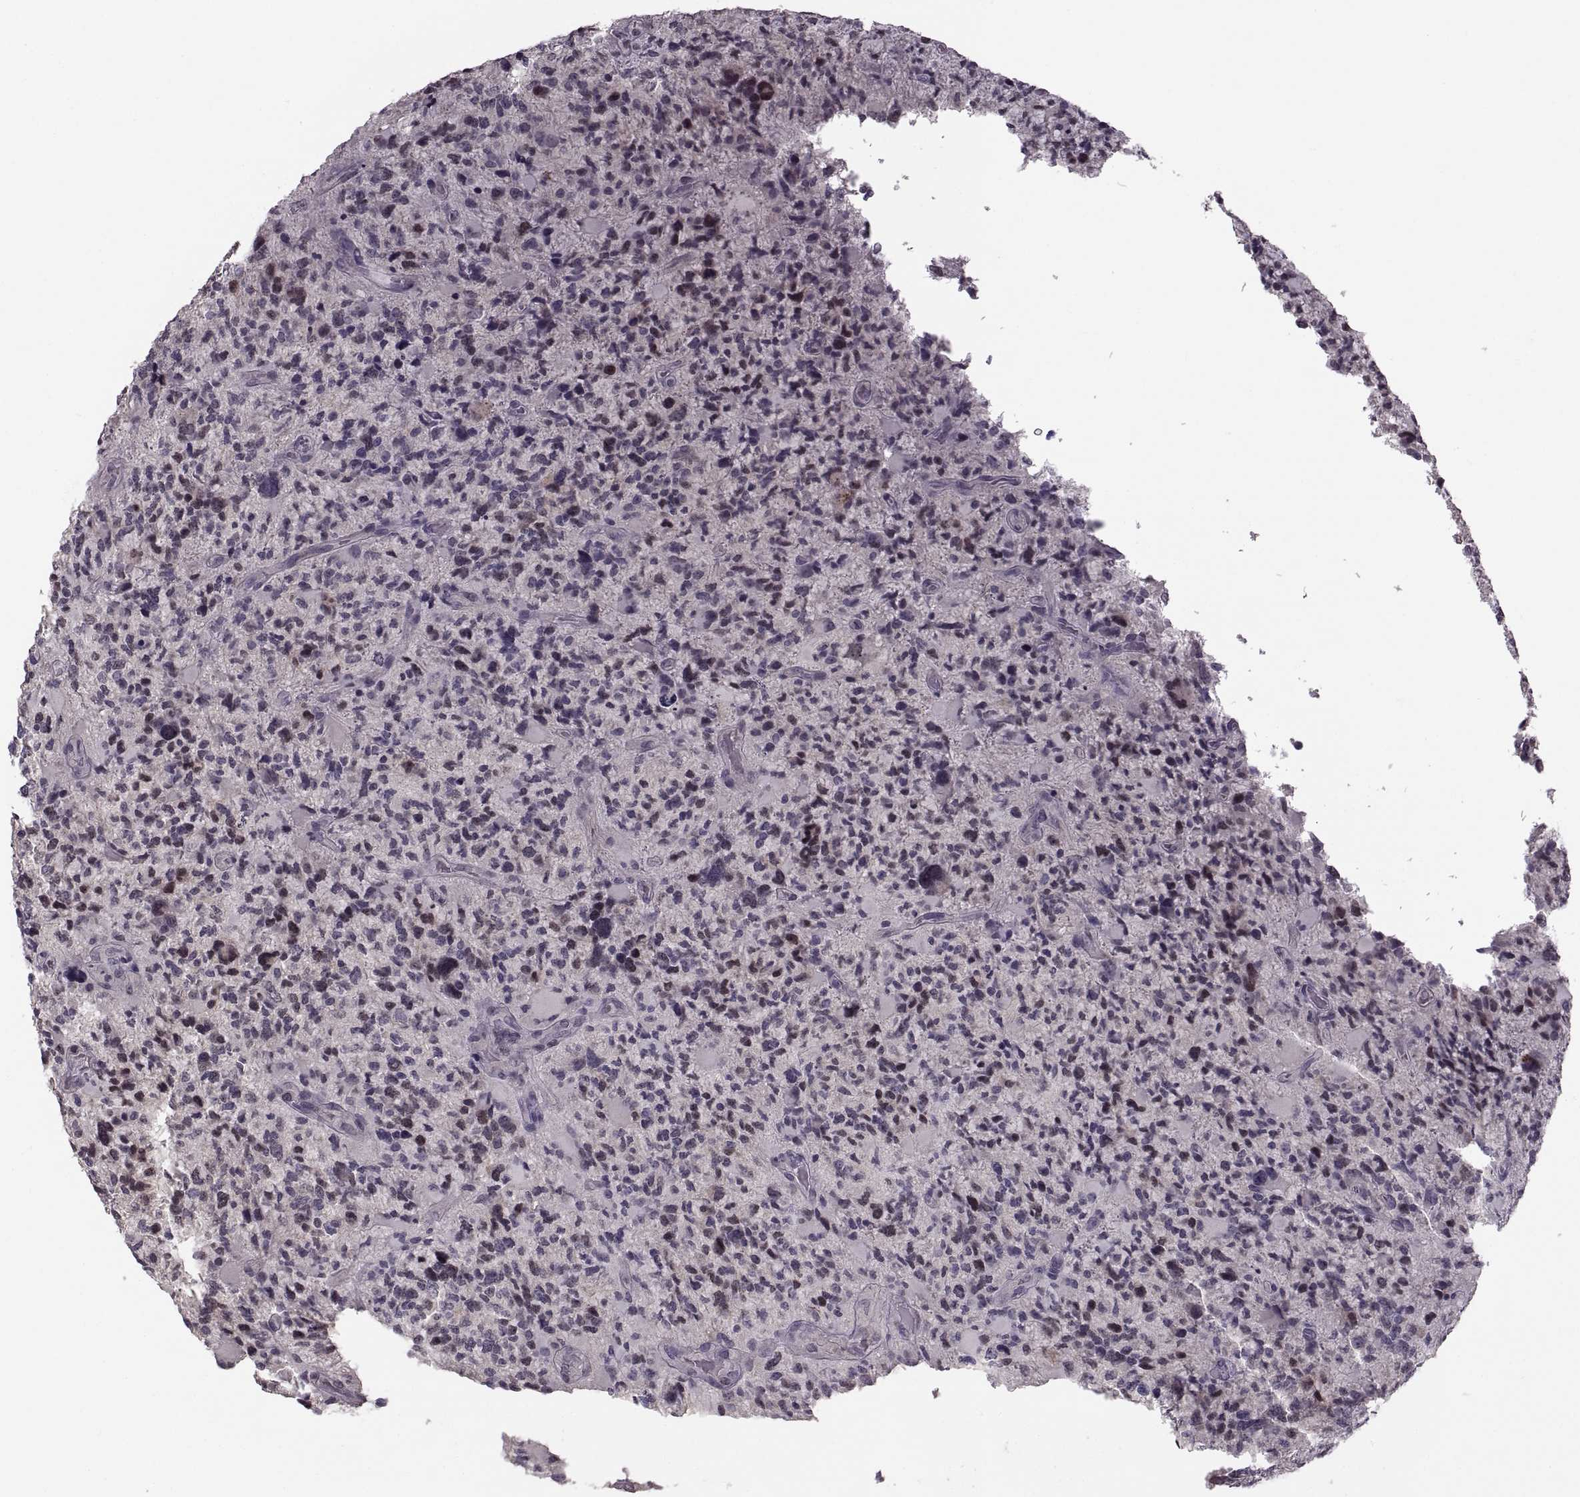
{"staining": {"intensity": "negative", "quantity": "none", "location": "none"}, "tissue": "glioma", "cell_type": "Tumor cells", "image_type": "cancer", "snomed": [{"axis": "morphology", "description": "Glioma, malignant, High grade"}, {"axis": "topography", "description": "Brain"}], "caption": "Tumor cells show no significant protein staining in malignant glioma (high-grade).", "gene": "CACNA1F", "patient": {"sex": "female", "age": 71}}